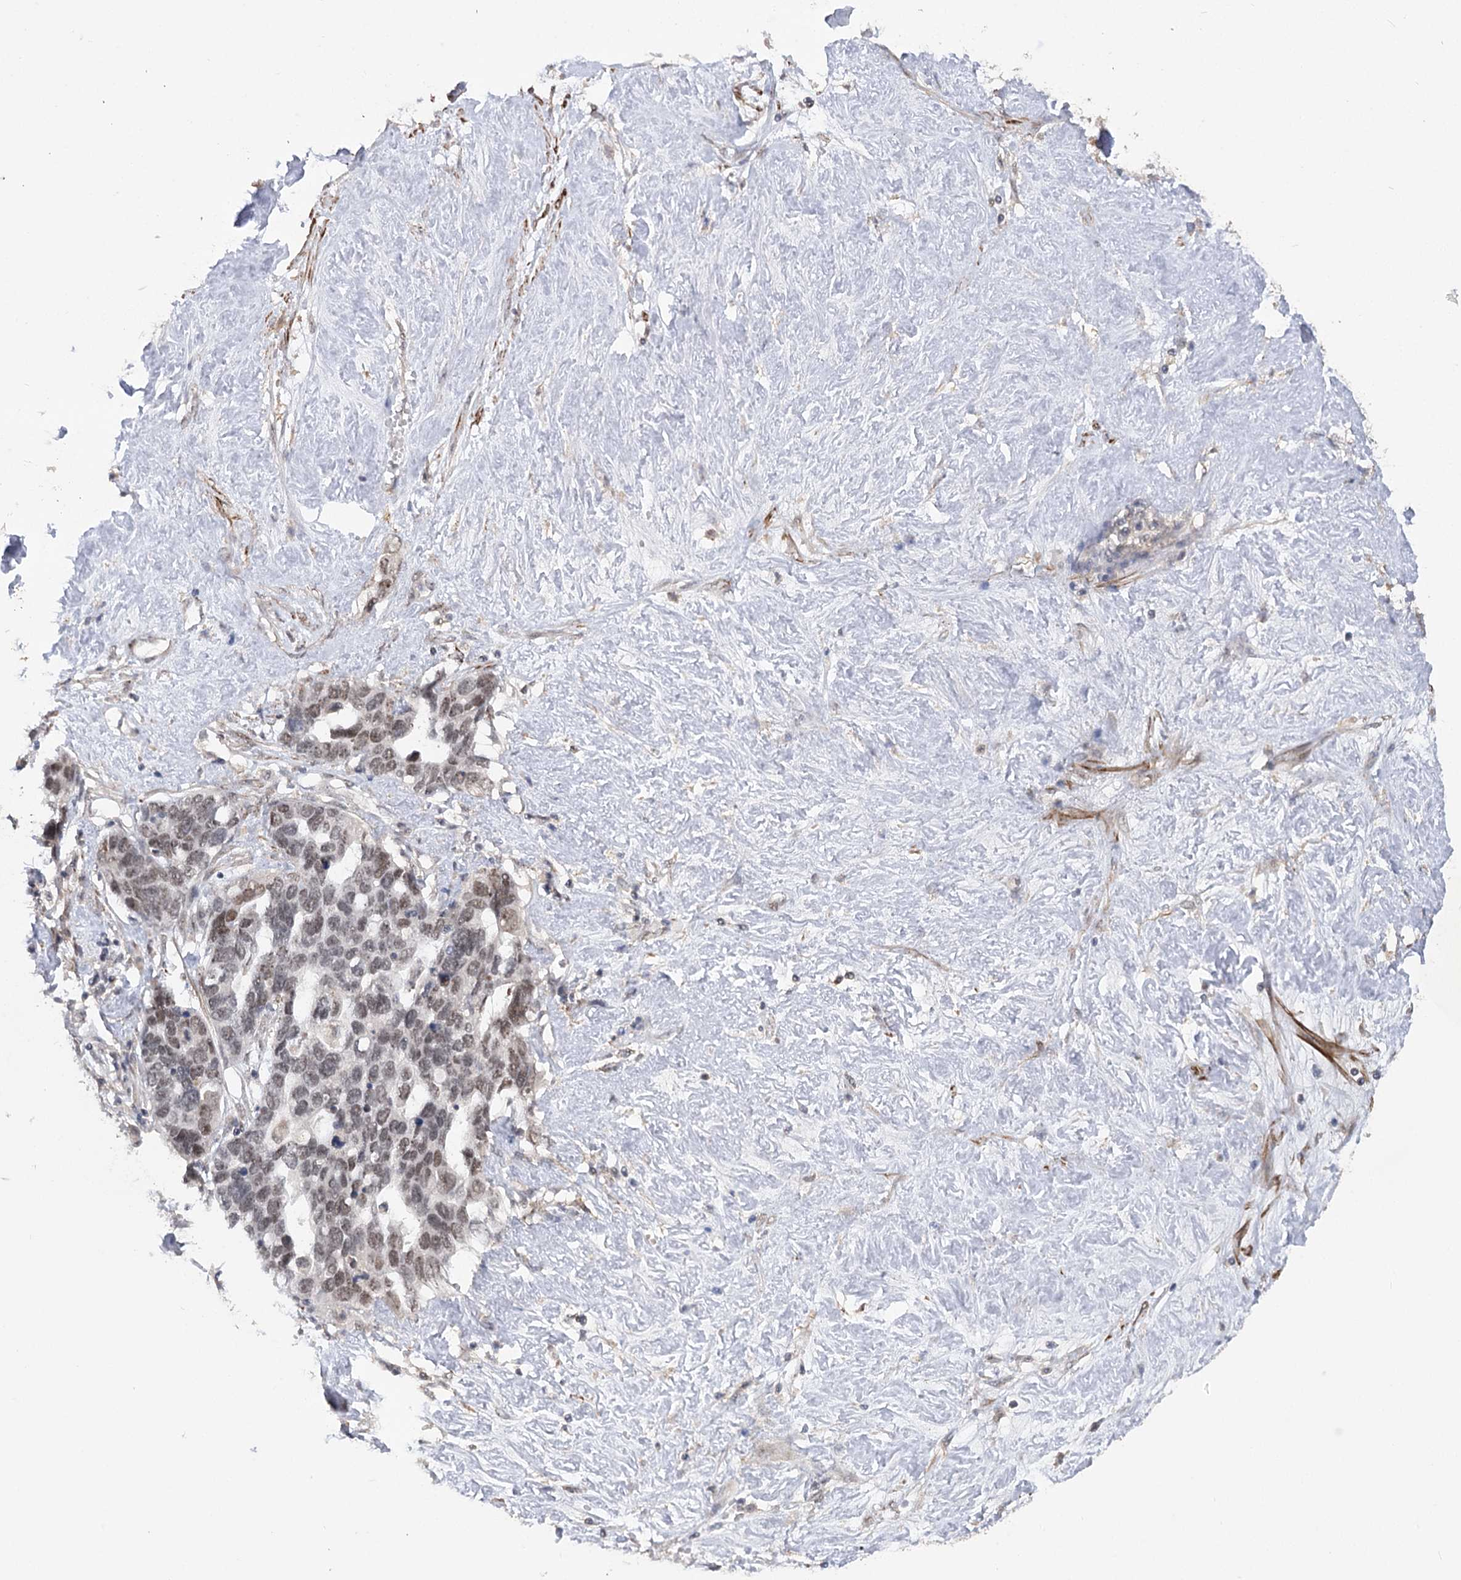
{"staining": {"intensity": "weak", "quantity": ">75%", "location": "nuclear"}, "tissue": "ovarian cancer", "cell_type": "Tumor cells", "image_type": "cancer", "snomed": [{"axis": "morphology", "description": "Cystadenocarcinoma, serous, NOS"}, {"axis": "topography", "description": "Ovary"}], "caption": "Ovarian cancer (serous cystadenocarcinoma) stained with DAB (3,3'-diaminobenzidine) immunohistochemistry shows low levels of weak nuclear staining in approximately >75% of tumor cells.", "gene": "ZSCAN23", "patient": {"sex": "female", "age": 54}}